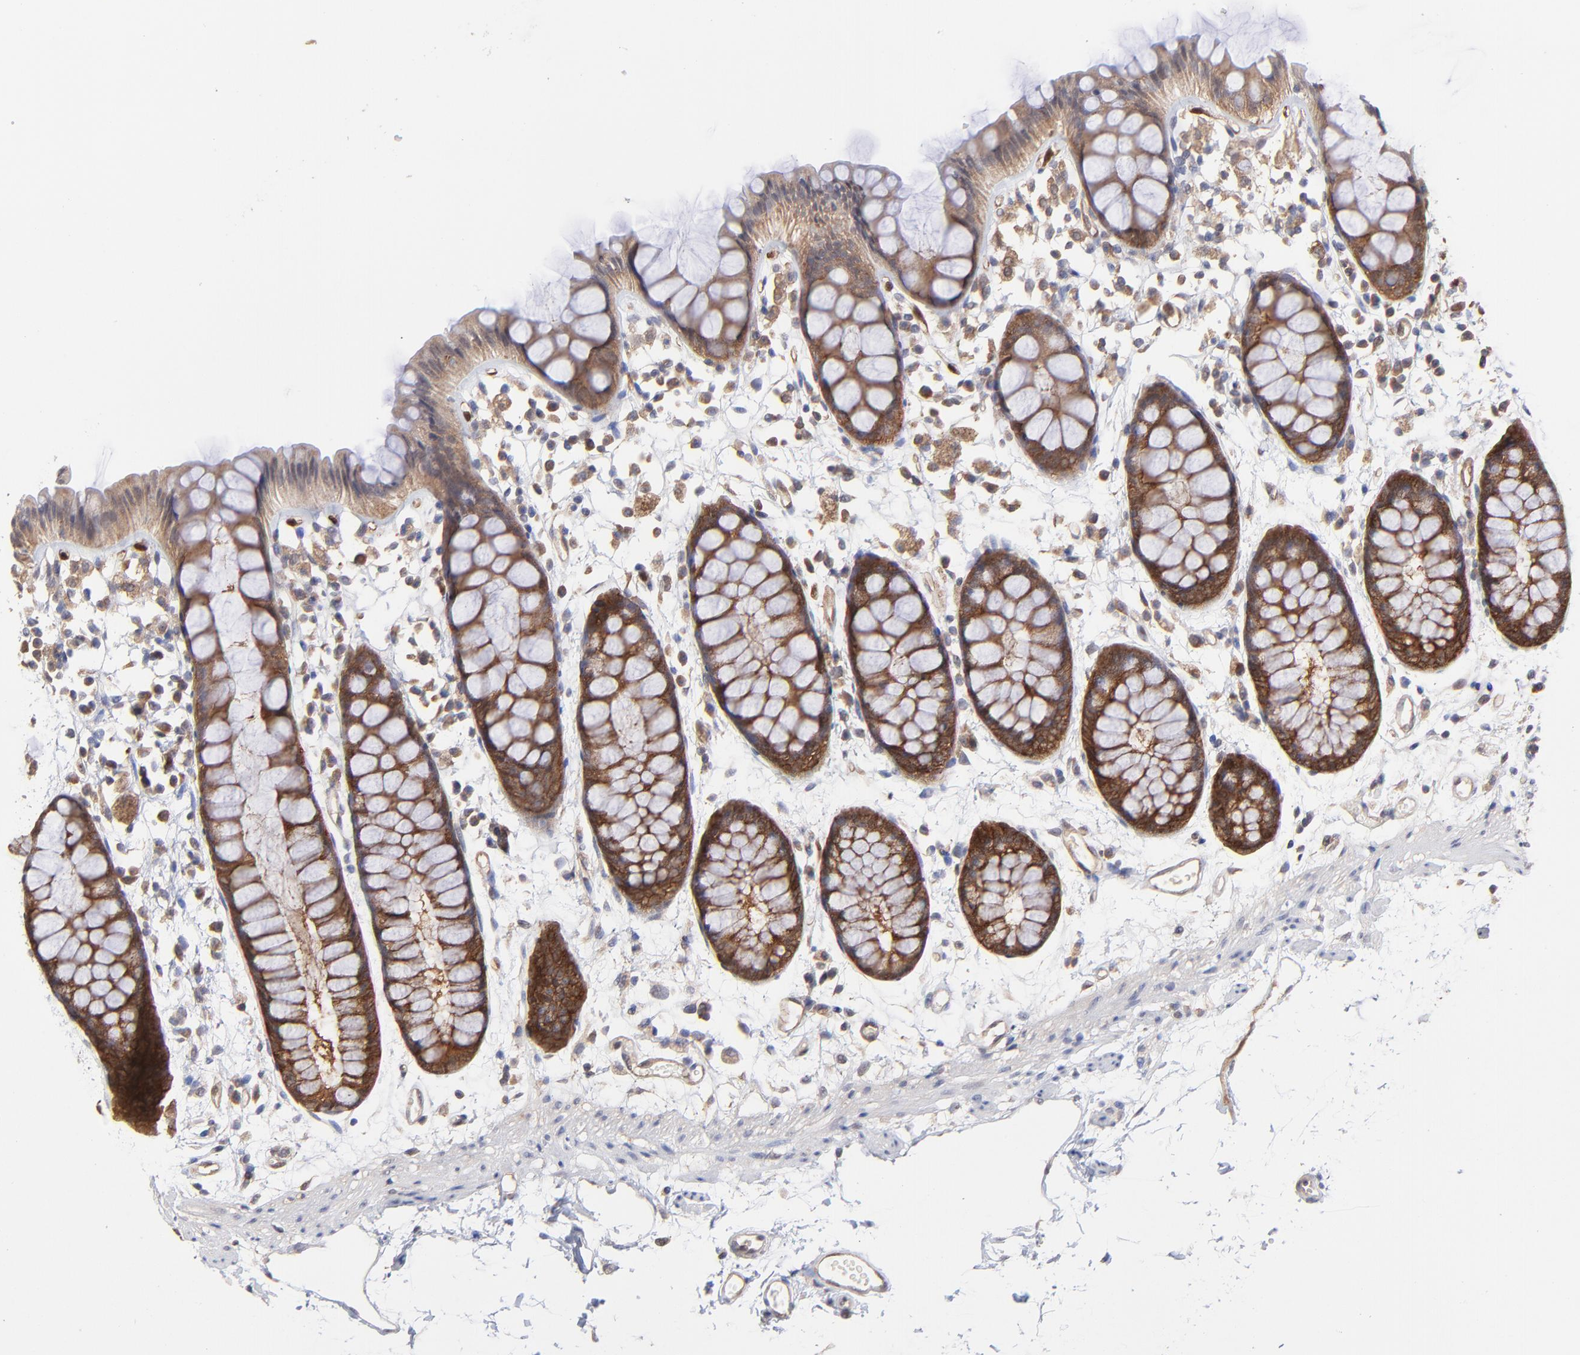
{"staining": {"intensity": "moderate", "quantity": "25%-75%", "location": "cytoplasmic/membranous"}, "tissue": "rectum", "cell_type": "Glandular cells", "image_type": "normal", "snomed": [{"axis": "morphology", "description": "Normal tissue, NOS"}, {"axis": "topography", "description": "Rectum"}], "caption": "Glandular cells show medium levels of moderate cytoplasmic/membranous expression in approximately 25%-75% of cells in normal rectum.", "gene": "GART", "patient": {"sex": "female", "age": 66}}